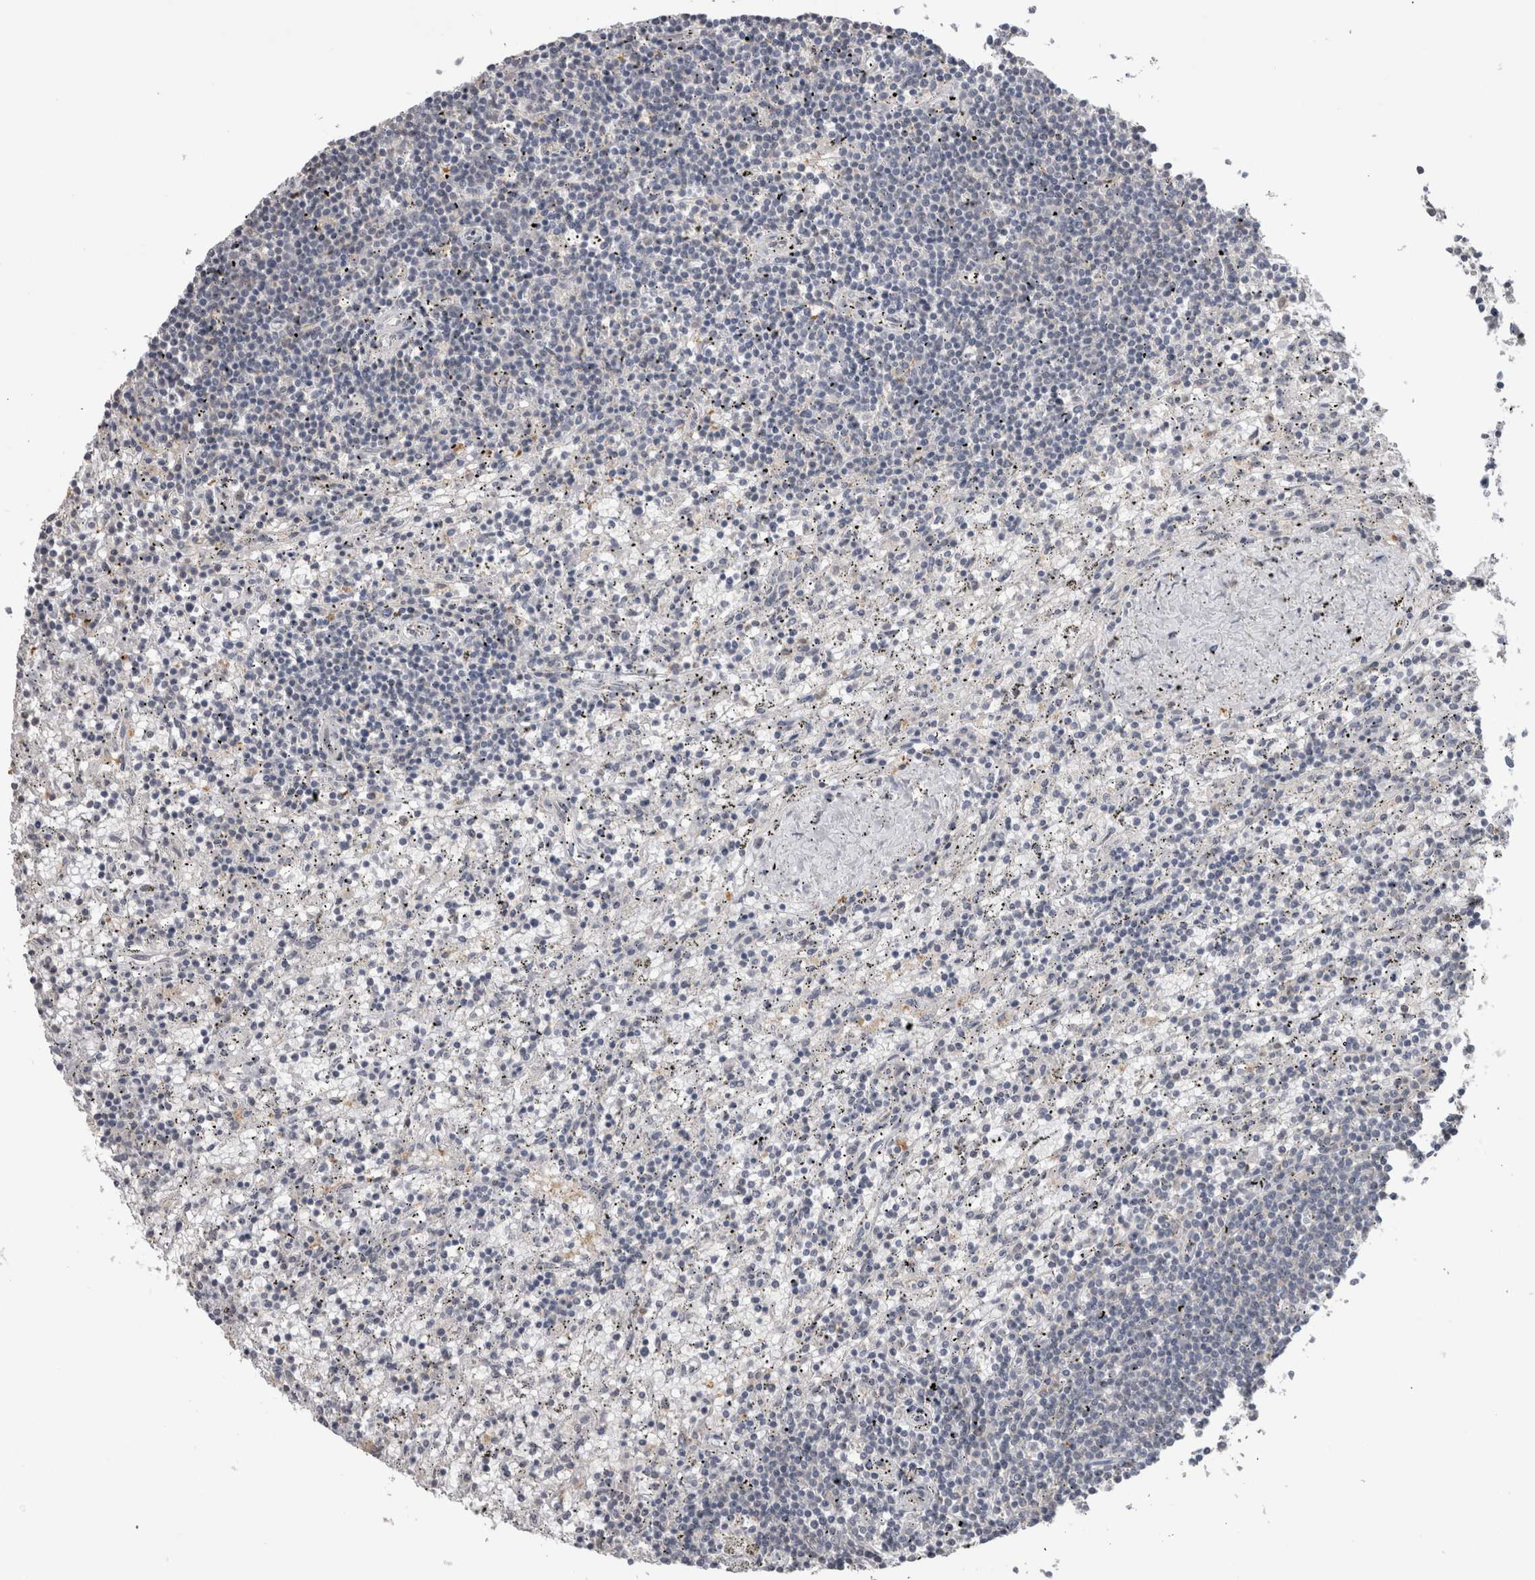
{"staining": {"intensity": "negative", "quantity": "none", "location": "none"}, "tissue": "lymphoma", "cell_type": "Tumor cells", "image_type": "cancer", "snomed": [{"axis": "morphology", "description": "Malignant lymphoma, non-Hodgkin's type, Low grade"}, {"axis": "topography", "description": "Spleen"}], "caption": "Human lymphoma stained for a protein using immunohistochemistry demonstrates no expression in tumor cells.", "gene": "USH1G", "patient": {"sex": "male", "age": 76}}